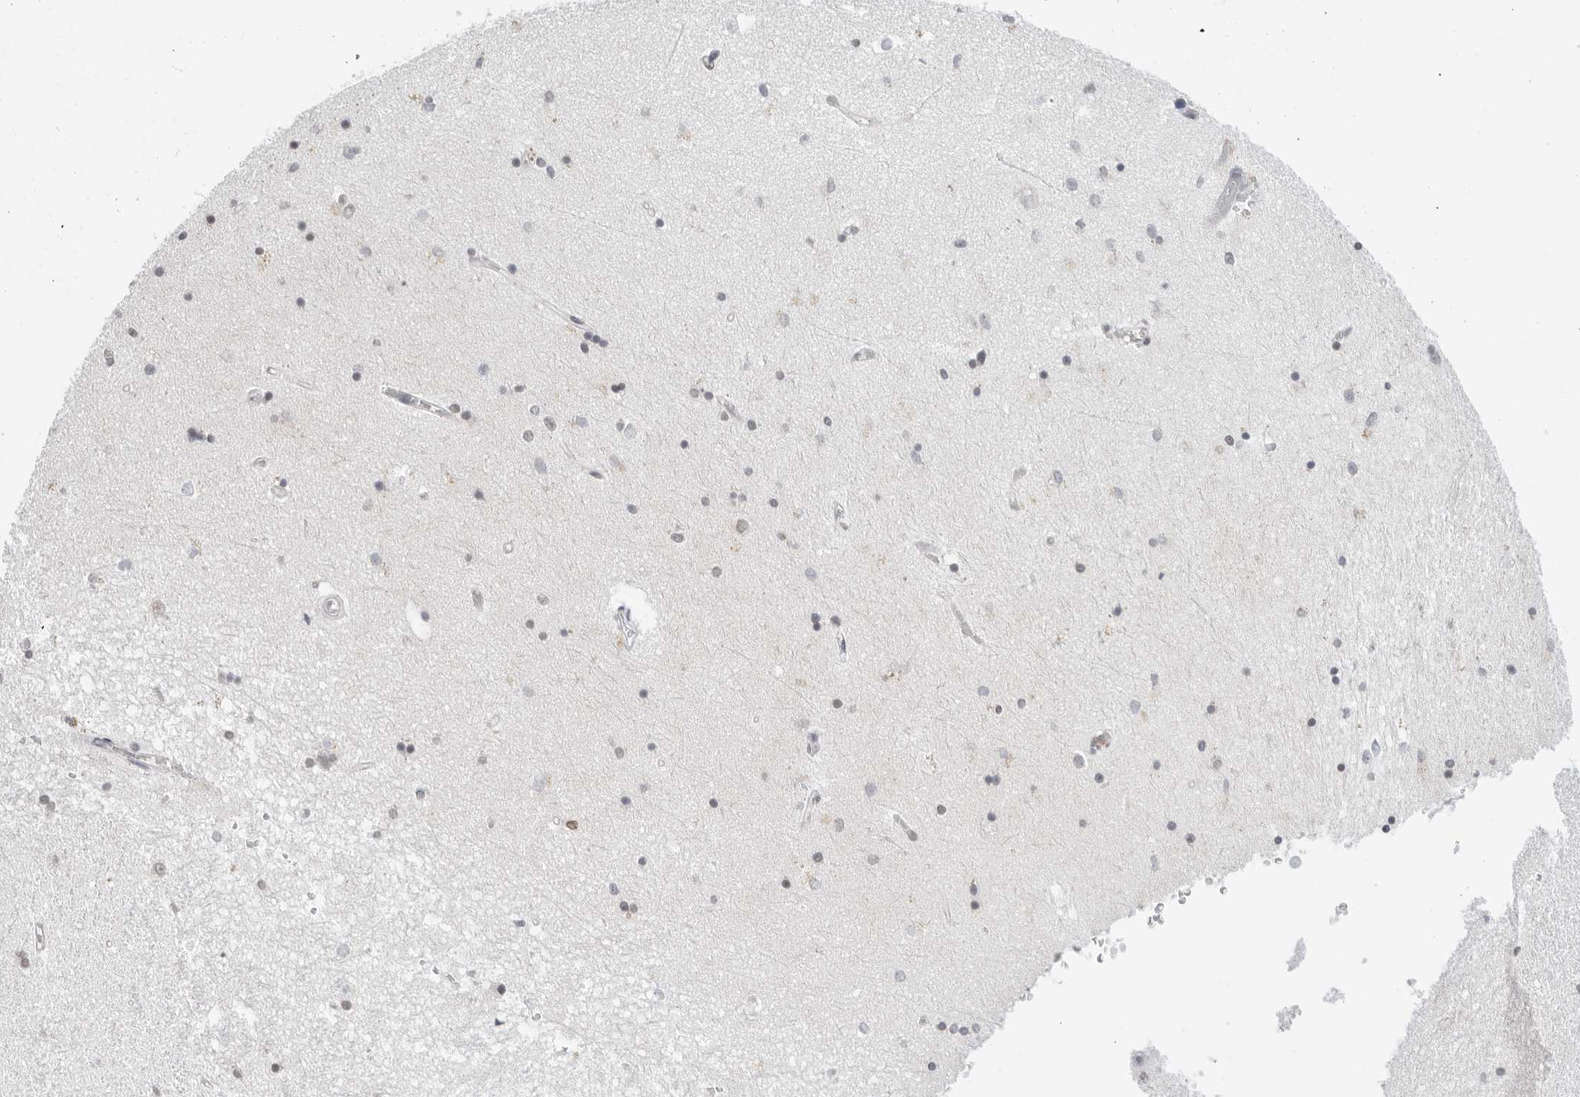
{"staining": {"intensity": "weak", "quantity": "<25%", "location": "nuclear"}, "tissue": "hippocampus", "cell_type": "Glial cells", "image_type": "normal", "snomed": [{"axis": "morphology", "description": "Normal tissue, NOS"}, {"axis": "topography", "description": "Hippocampus"}], "caption": "Immunohistochemical staining of unremarkable hippocampus exhibits no significant staining in glial cells.", "gene": "FOXK2", "patient": {"sex": "male", "age": 45}}